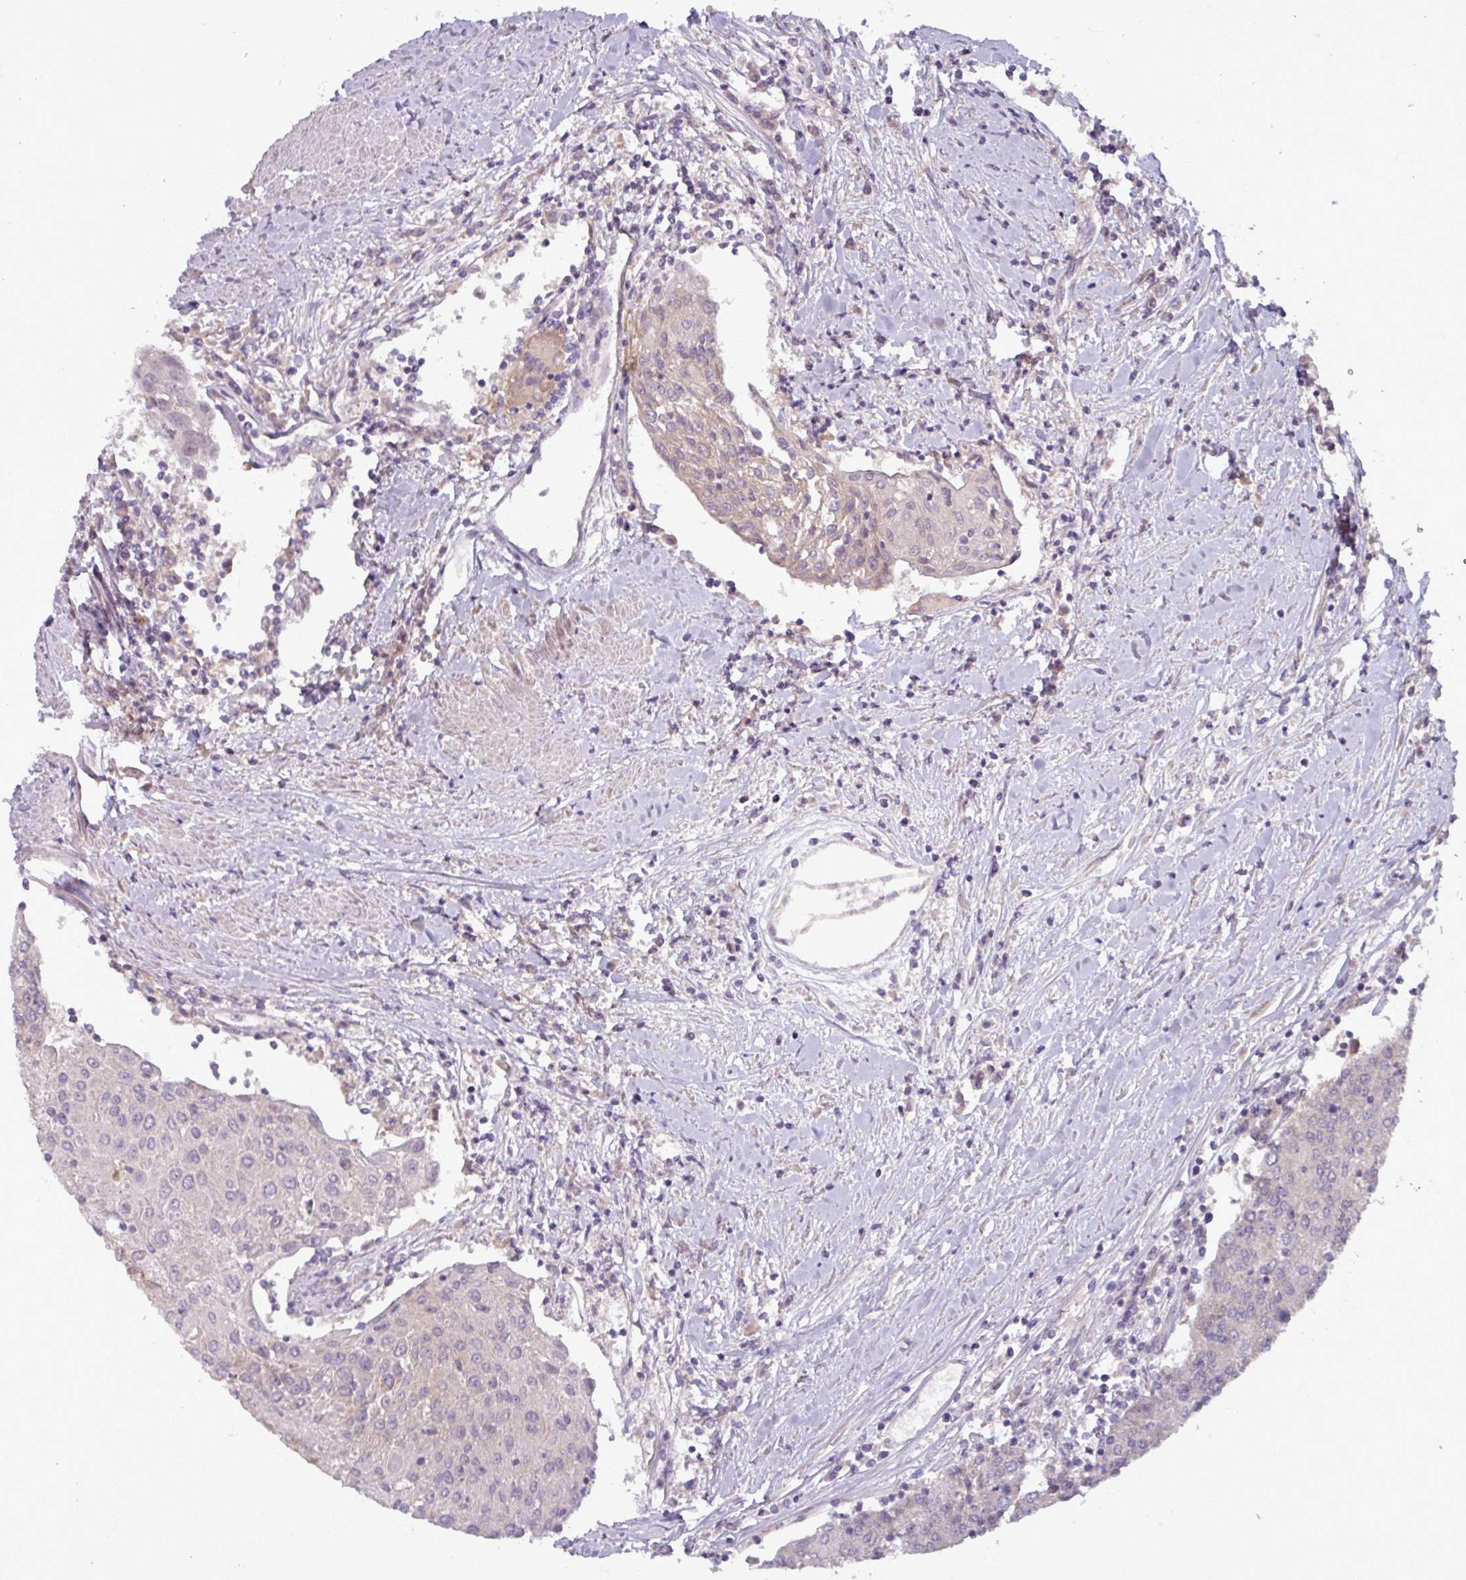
{"staining": {"intensity": "negative", "quantity": "none", "location": "none"}, "tissue": "urothelial cancer", "cell_type": "Tumor cells", "image_type": "cancer", "snomed": [{"axis": "morphology", "description": "Urothelial carcinoma, High grade"}, {"axis": "topography", "description": "Urinary bladder"}], "caption": "Urothelial carcinoma (high-grade) was stained to show a protein in brown. There is no significant expression in tumor cells. (Immunohistochemistry, brightfield microscopy, high magnification).", "gene": "OGFOD3", "patient": {"sex": "female", "age": 85}}